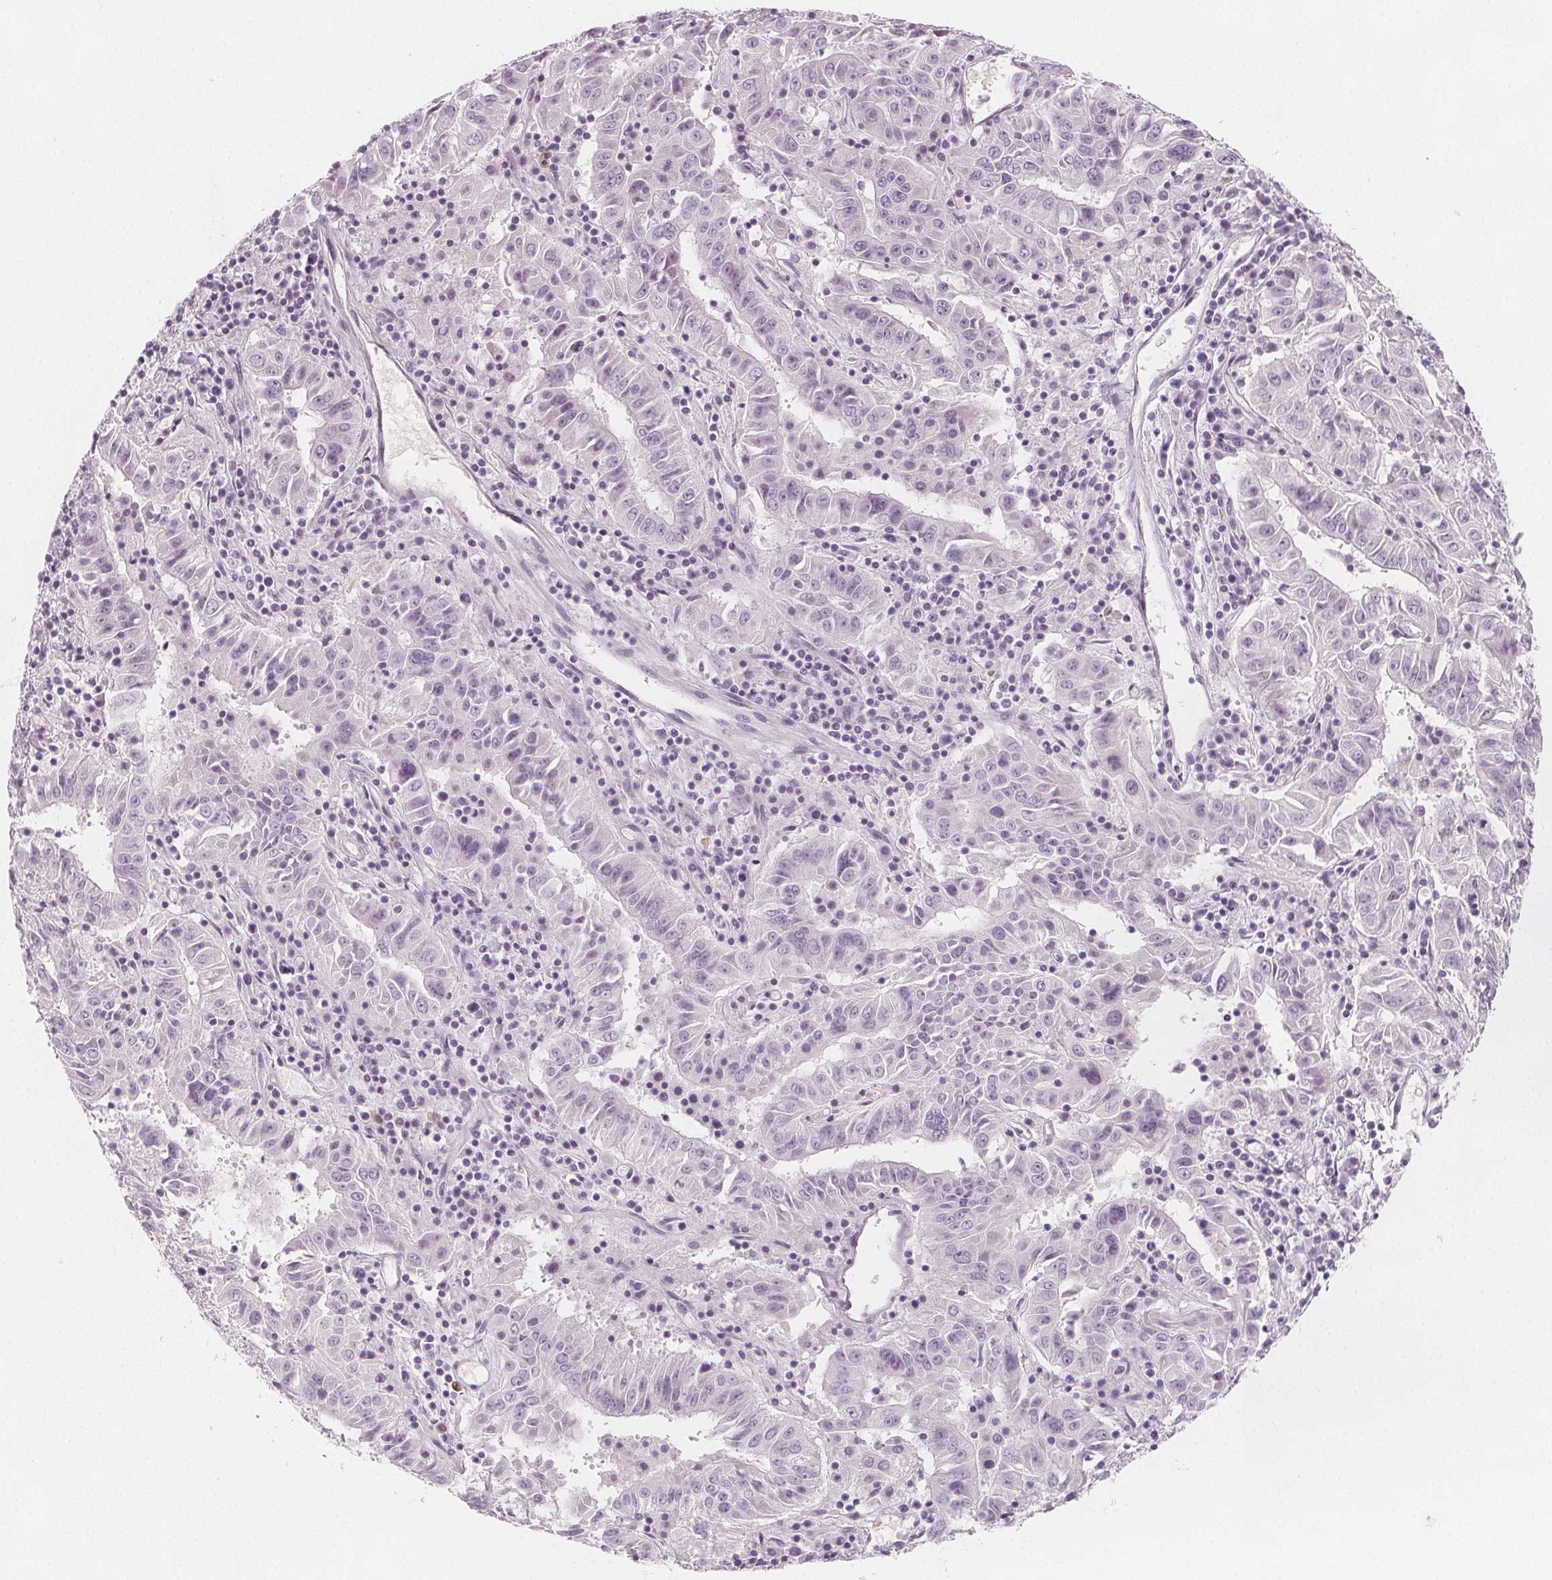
{"staining": {"intensity": "negative", "quantity": "none", "location": "none"}, "tissue": "pancreatic cancer", "cell_type": "Tumor cells", "image_type": "cancer", "snomed": [{"axis": "morphology", "description": "Adenocarcinoma, NOS"}, {"axis": "topography", "description": "Pancreas"}], "caption": "DAB (3,3'-diaminobenzidine) immunohistochemical staining of human adenocarcinoma (pancreatic) demonstrates no significant staining in tumor cells.", "gene": "MAP1A", "patient": {"sex": "male", "age": 63}}